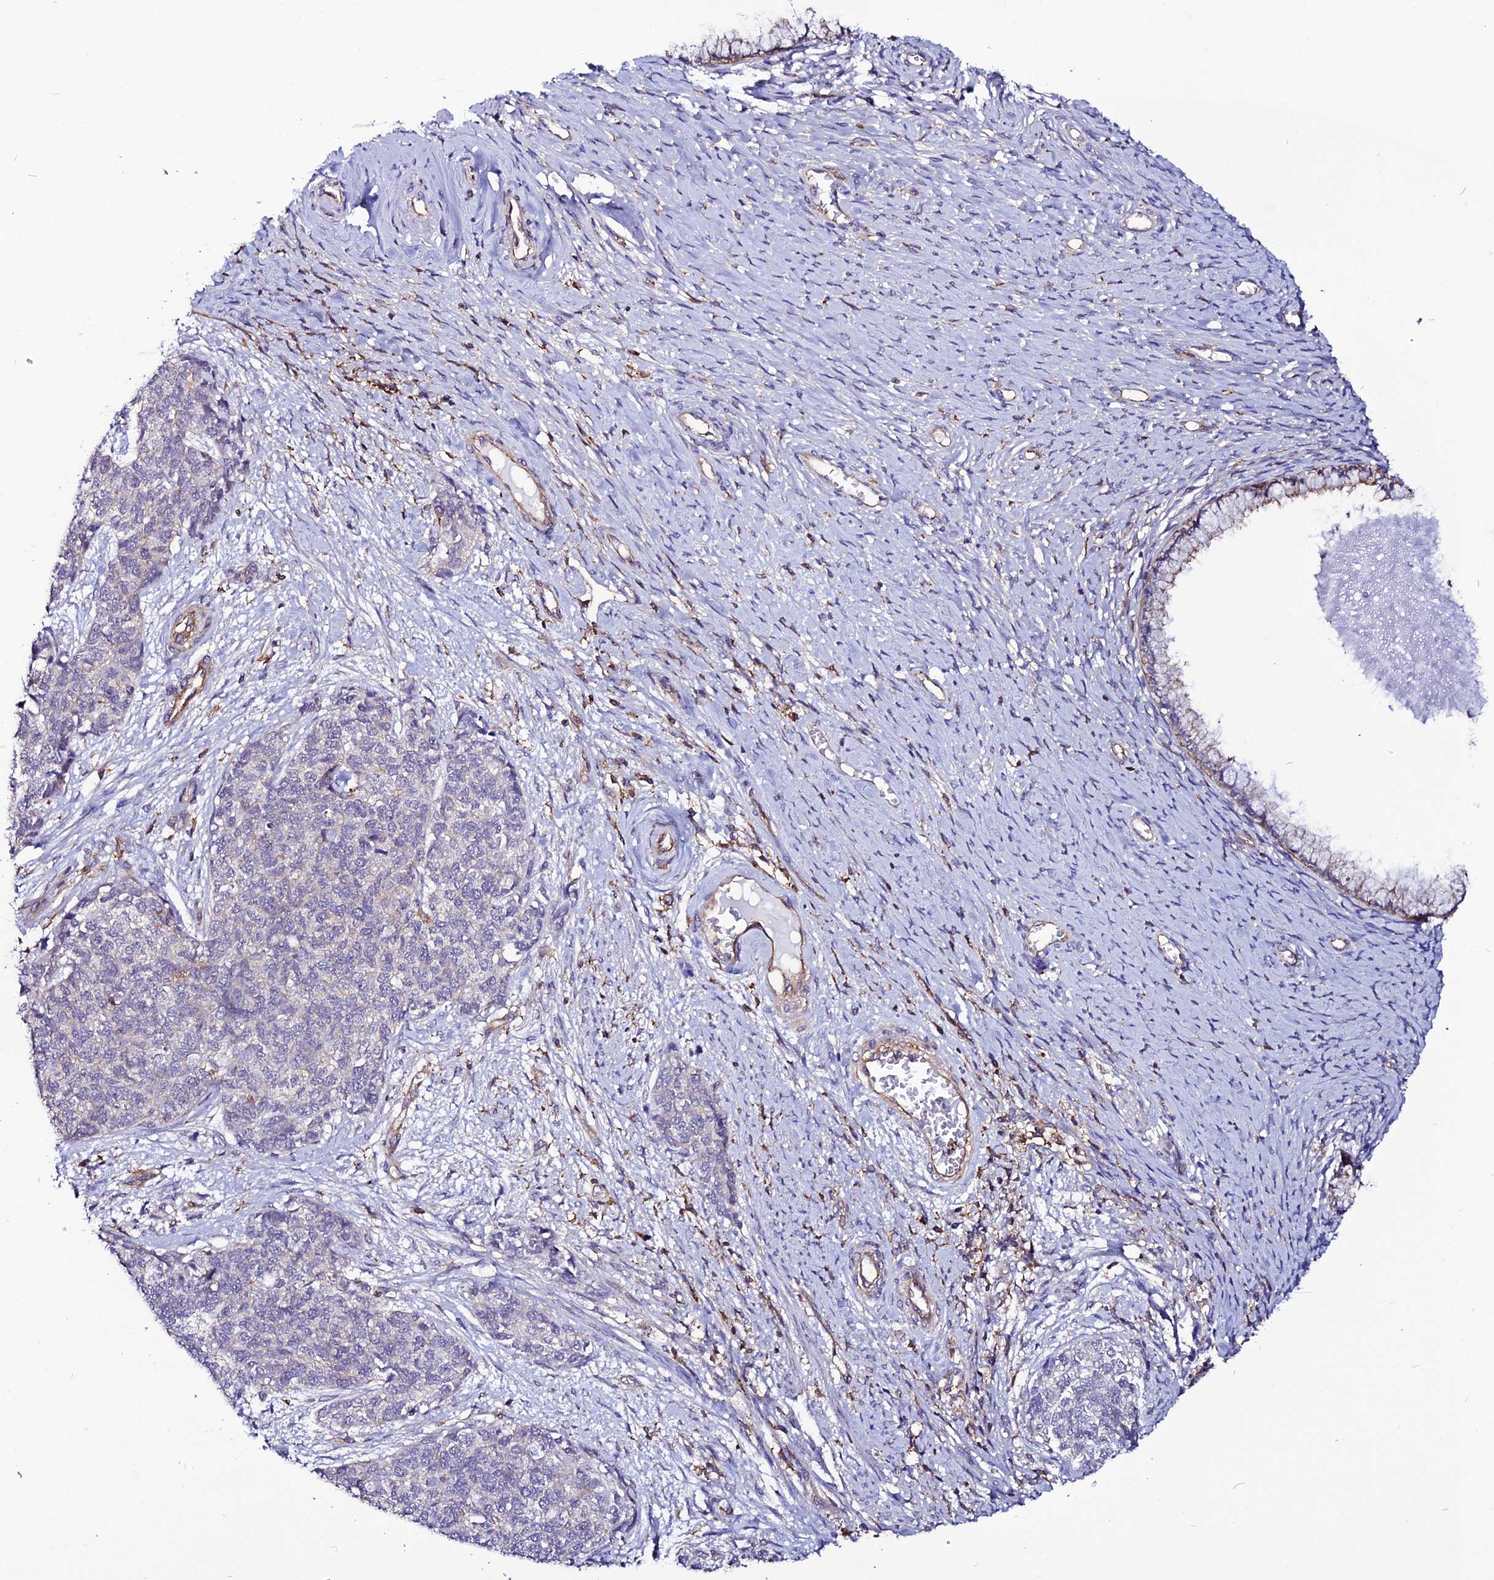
{"staining": {"intensity": "negative", "quantity": "none", "location": "none"}, "tissue": "cervical cancer", "cell_type": "Tumor cells", "image_type": "cancer", "snomed": [{"axis": "morphology", "description": "Squamous cell carcinoma, NOS"}, {"axis": "topography", "description": "Cervix"}], "caption": "The image displays no staining of tumor cells in cervical cancer.", "gene": "USP17L15", "patient": {"sex": "female", "age": 63}}